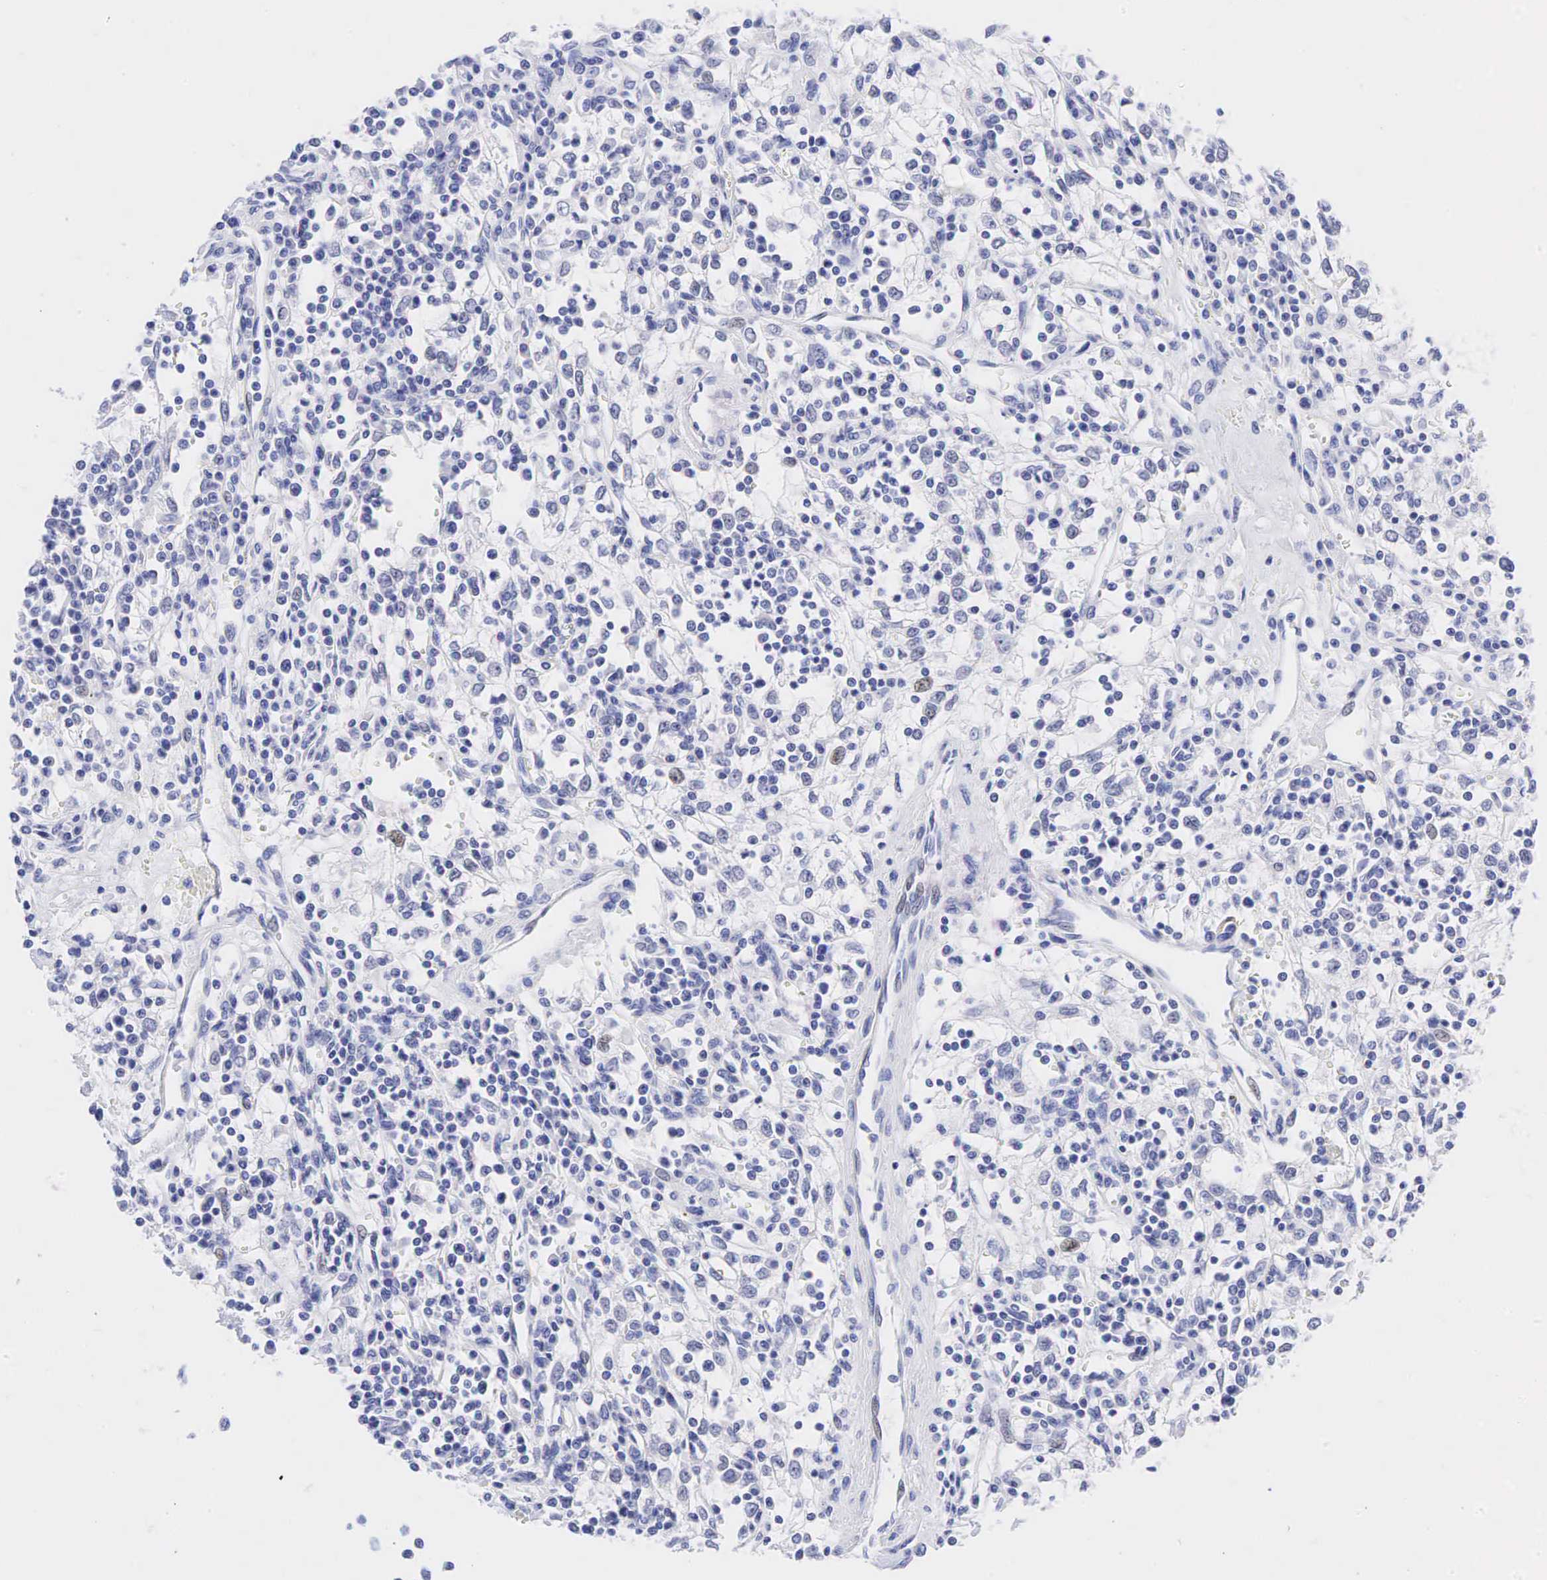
{"staining": {"intensity": "negative", "quantity": "none", "location": "none"}, "tissue": "renal cancer", "cell_type": "Tumor cells", "image_type": "cancer", "snomed": [{"axis": "morphology", "description": "Adenocarcinoma, NOS"}, {"axis": "topography", "description": "Kidney"}], "caption": "Immunohistochemistry (IHC) photomicrograph of adenocarcinoma (renal) stained for a protein (brown), which shows no staining in tumor cells.", "gene": "AR", "patient": {"sex": "male", "age": 82}}